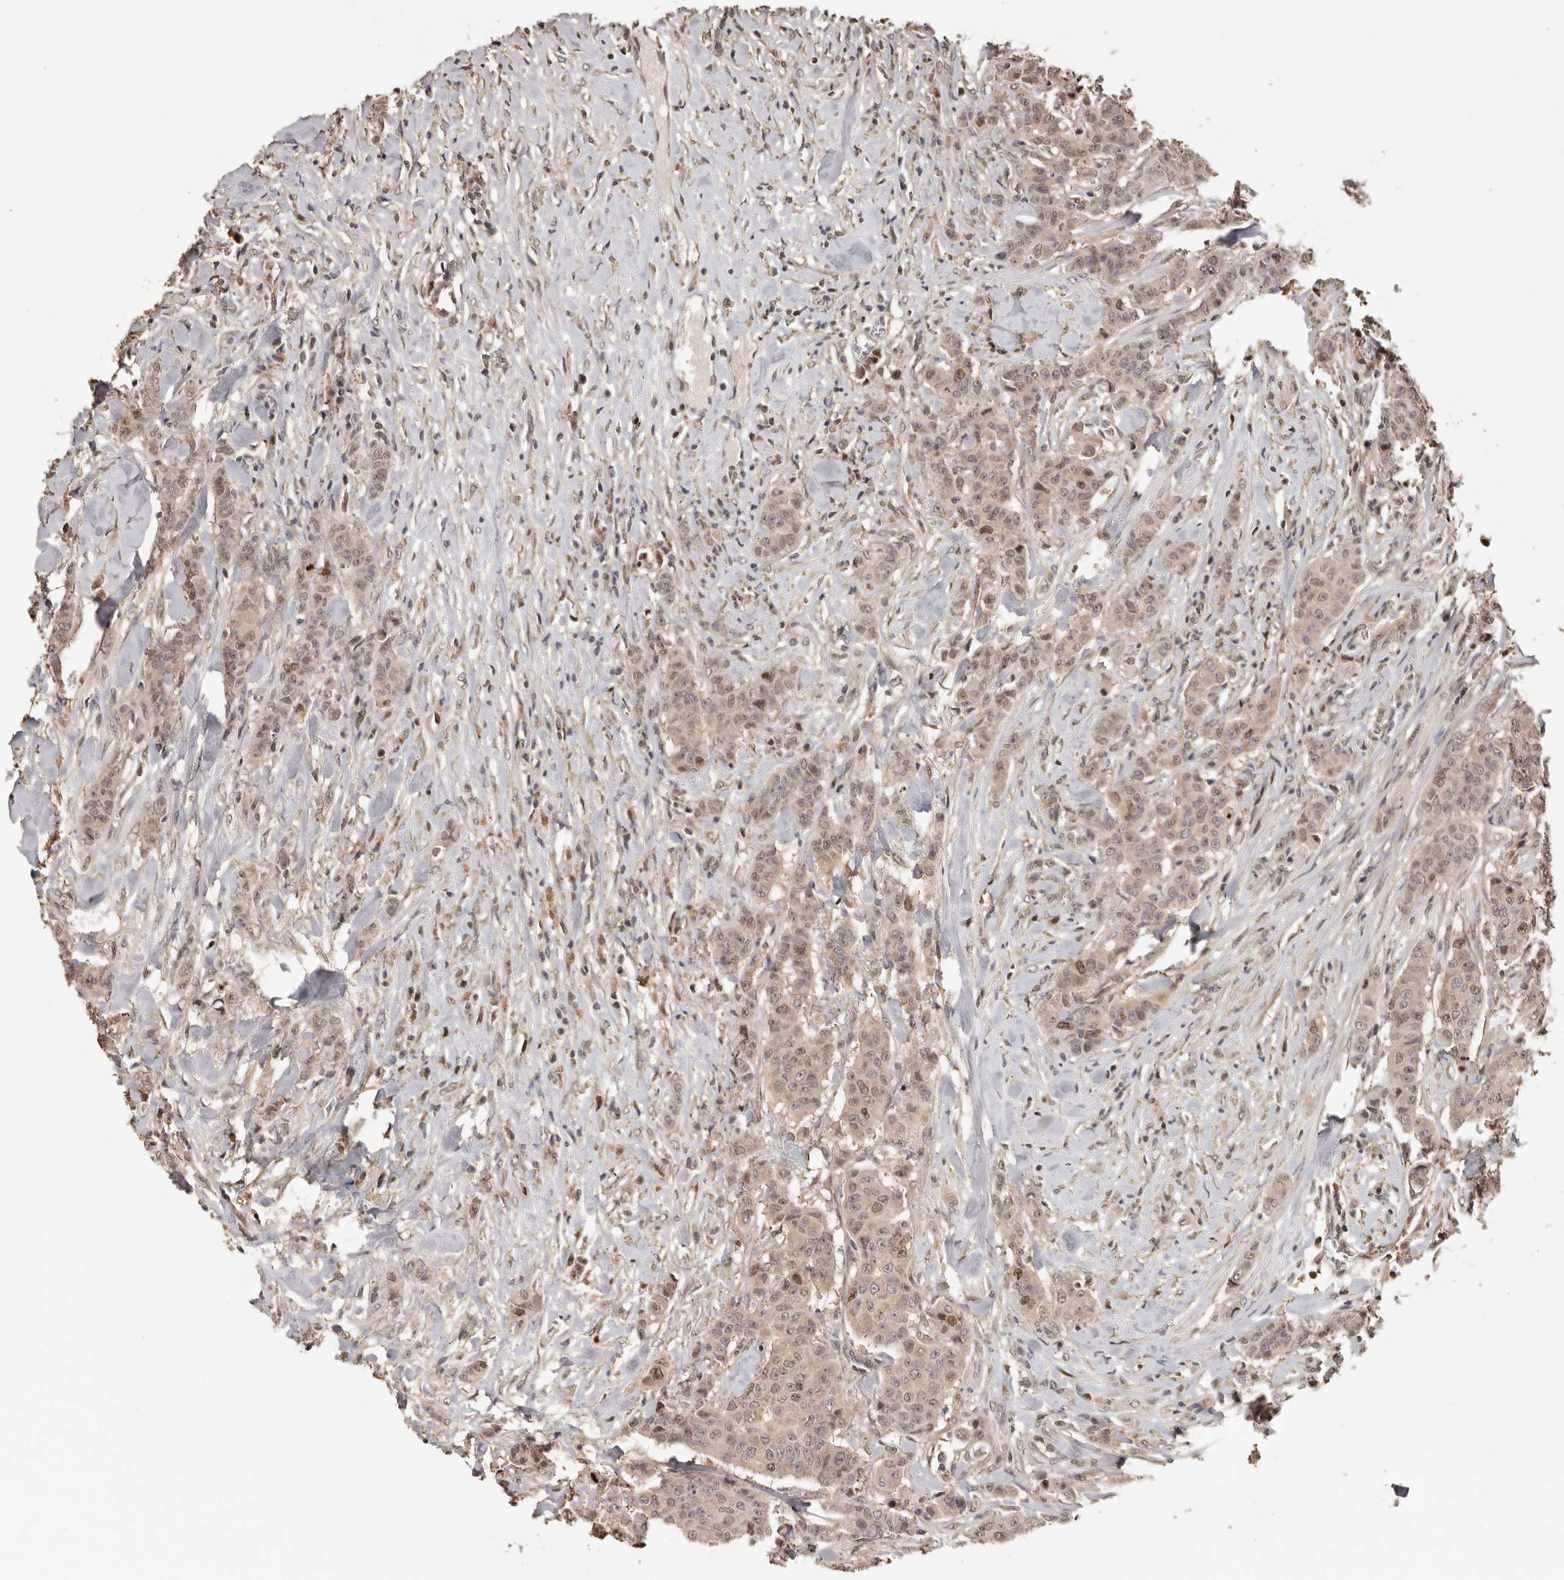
{"staining": {"intensity": "weak", "quantity": ">75%", "location": "cytoplasmic/membranous,nuclear"}, "tissue": "breast cancer", "cell_type": "Tumor cells", "image_type": "cancer", "snomed": [{"axis": "morphology", "description": "Duct carcinoma"}, {"axis": "topography", "description": "Breast"}], "caption": "About >75% of tumor cells in human breast cancer exhibit weak cytoplasmic/membranous and nuclear protein expression as visualized by brown immunohistochemical staining.", "gene": "KIF2B", "patient": {"sex": "female", "age": 40}}